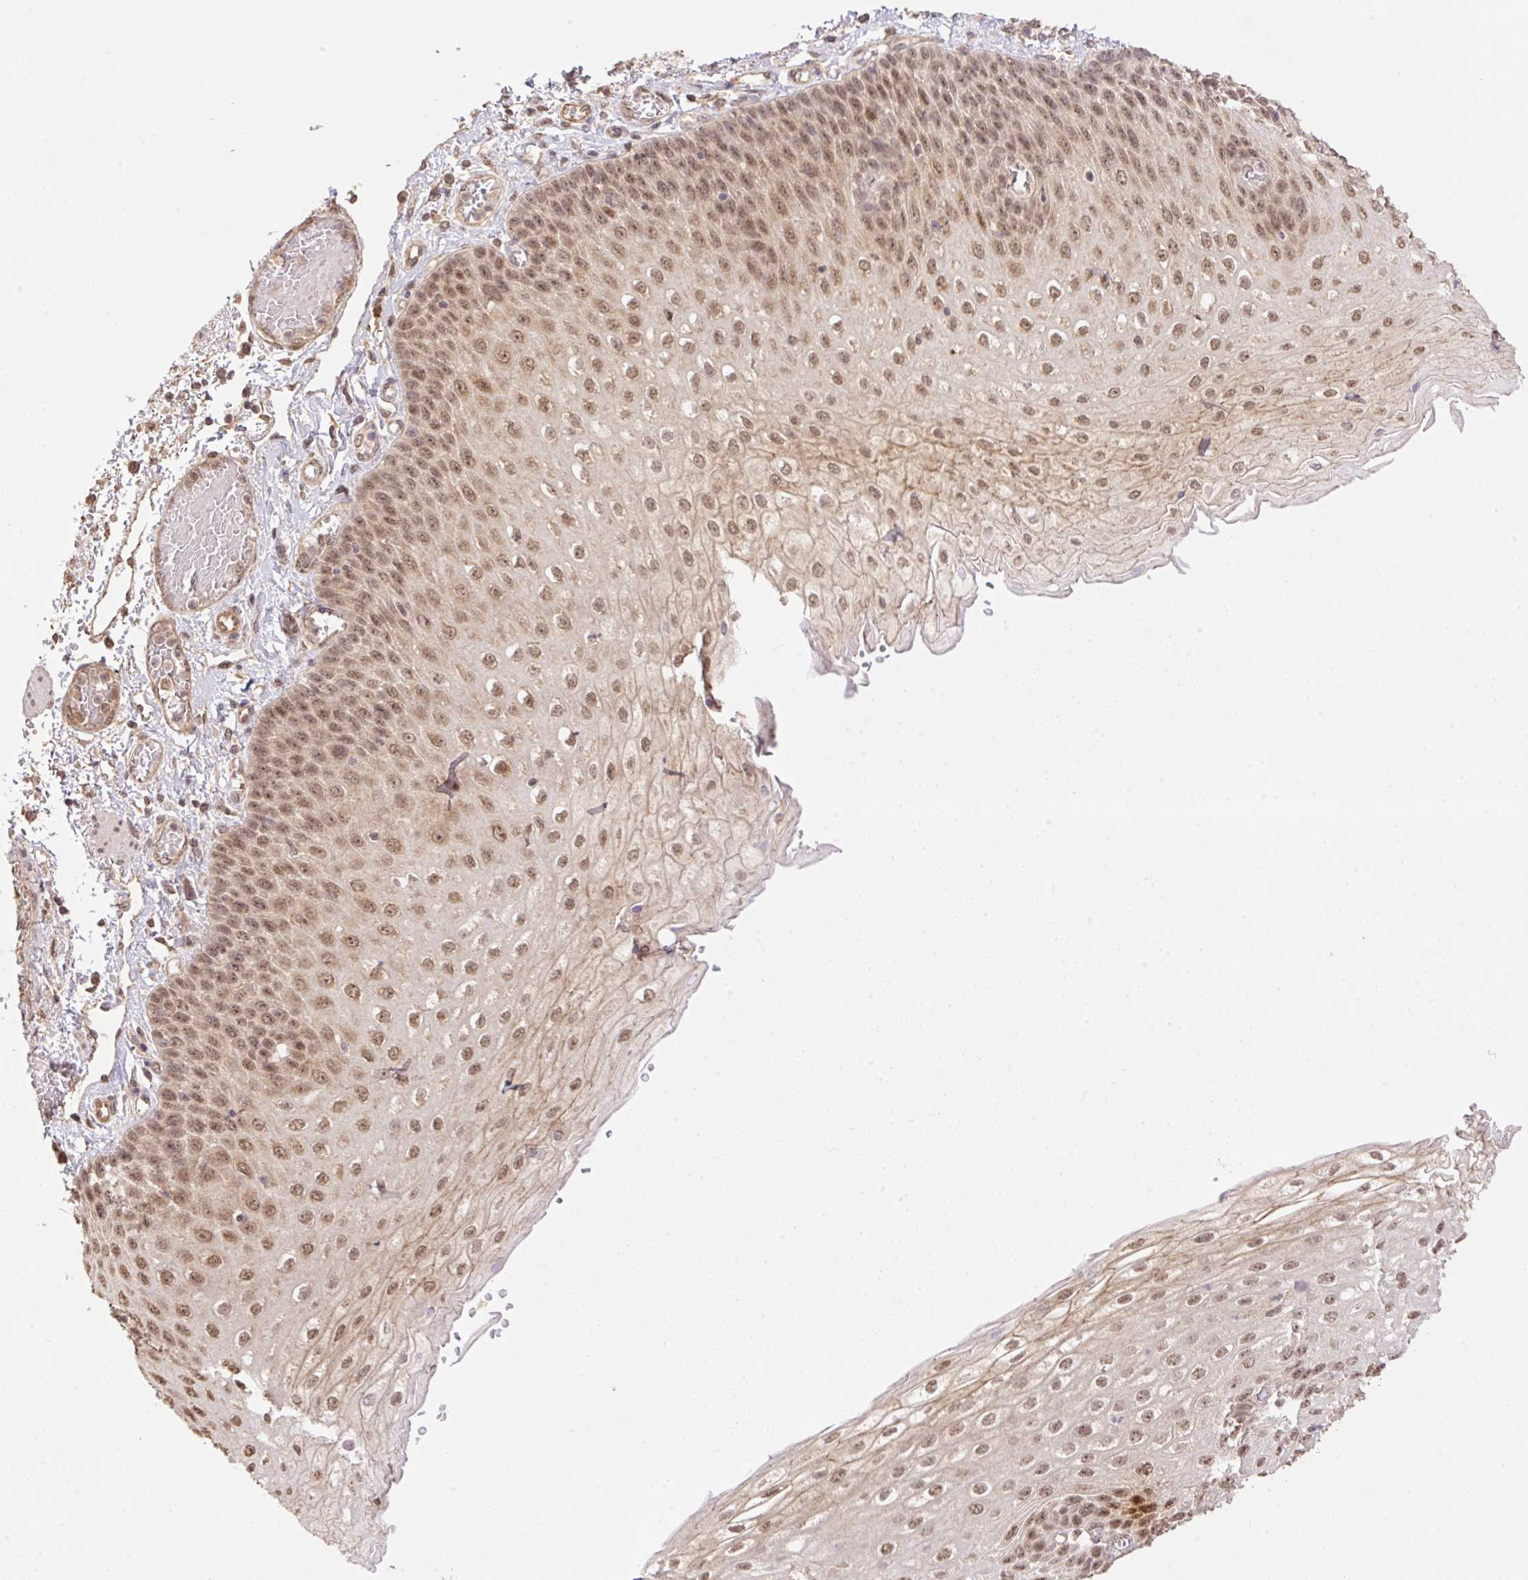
{"staining": {"intensity": "moderate", "quantity": ">75%", "location": "nuclear"}, "tissue": "esophagus", "cell_type": "Squamous epithelial cells", "image_type": "normal", "snomed": [{"axis": "morphology", "description": "Normal tissue, NOS"}, {"axis": "morphology", "description": "Adenocarcinoma, NOS"}, {"axis": "topography", "description": "Esophagus"}], "caption": "Human esophagus stained for a protein (brown) shows moderate nuclear positive expression in approximately >75% of squamous epithelial cells.", "gene": "VPS25", "patient": {"sex": "male", "age": 81}}